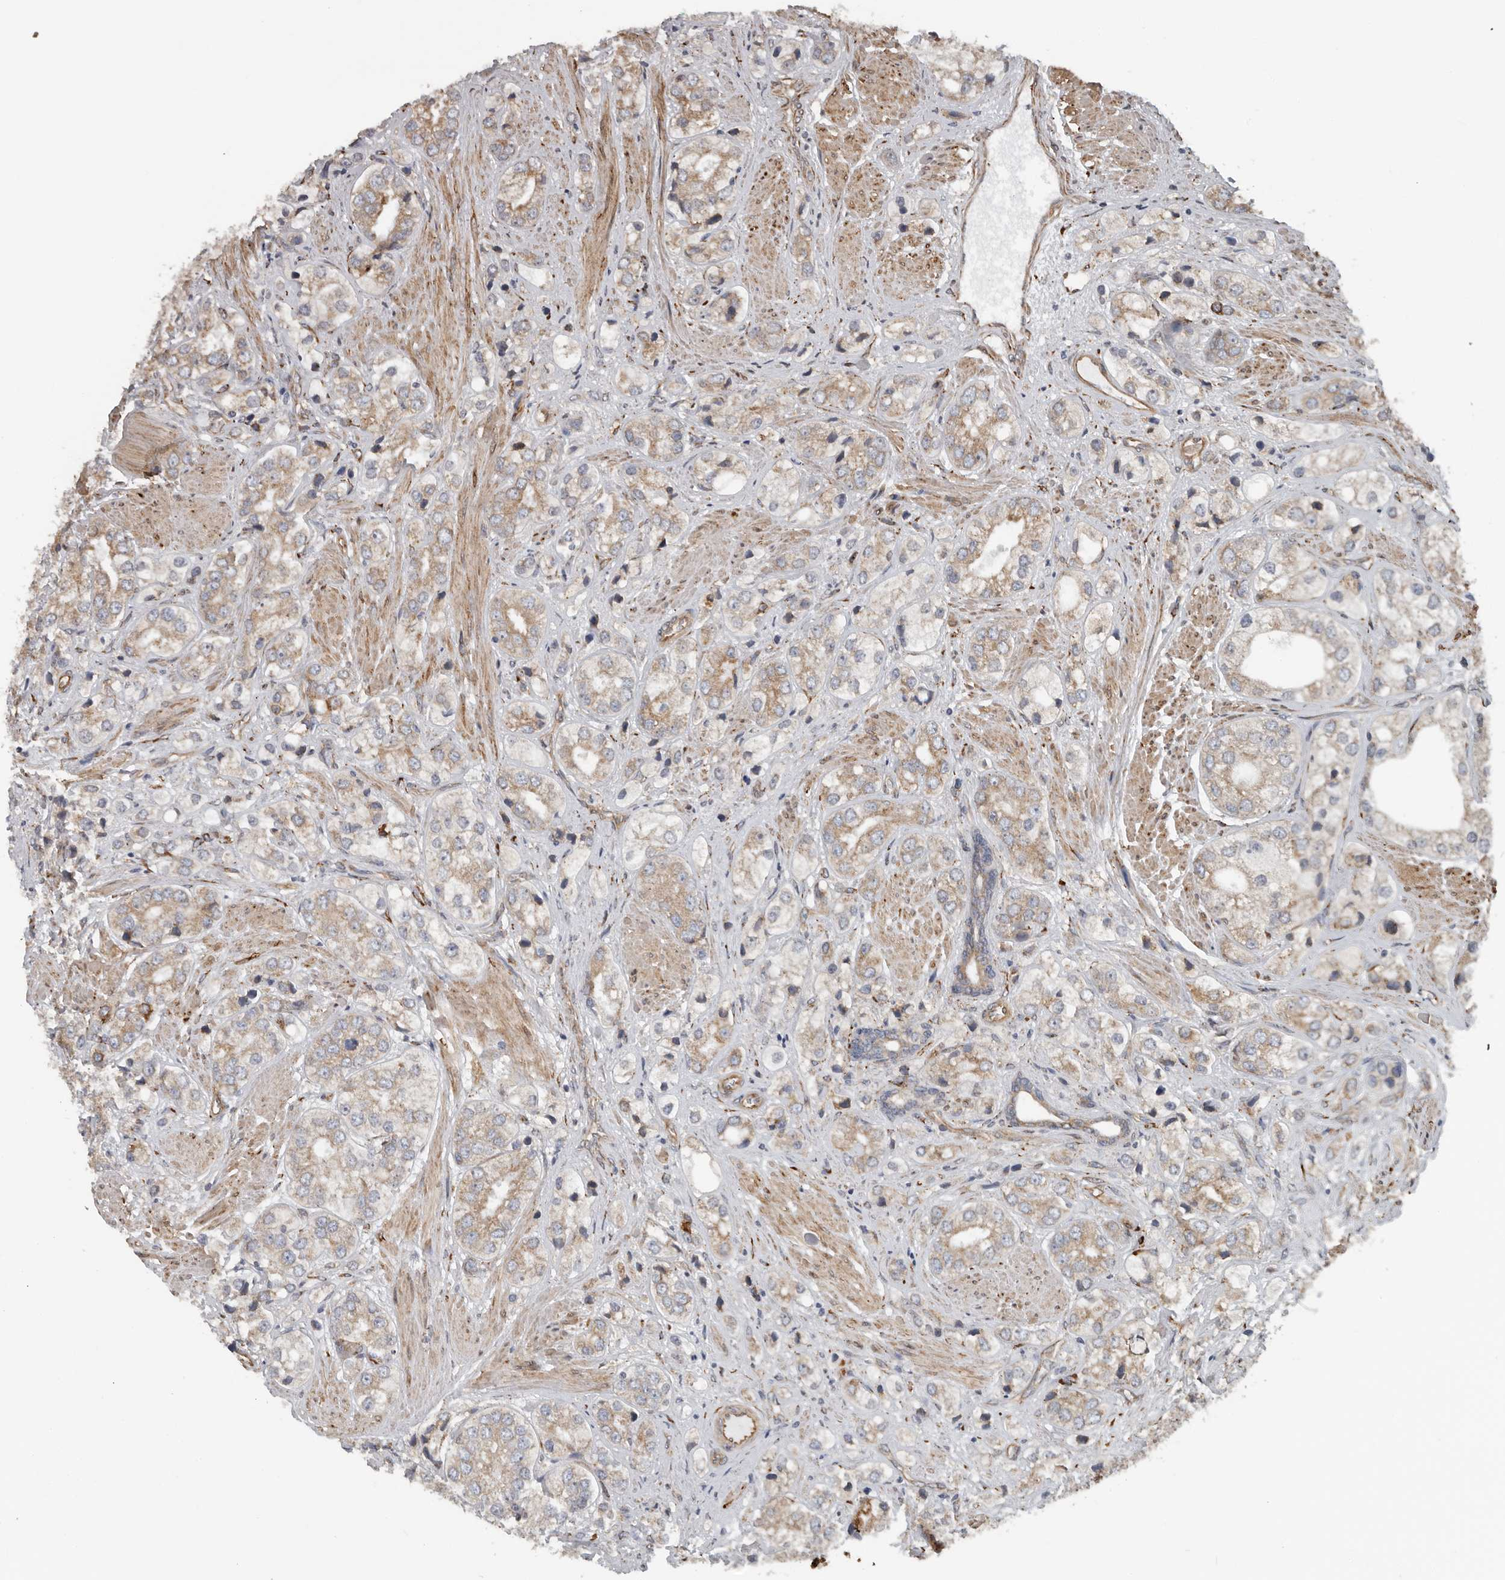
{"staining": {"intensity": "weak", "quantity": ">75%", "location": "cytoplasmic/membranous"}, "tissue": "prostate cancer", "cell_type": "Tumor cells", "image_type": "cancer", "snomed": [{"axis": "morphology", "description": "Adenocarcinoma, High grade"}, {"axis": "topography", "description": "Prostate"}], "caption": "IHC (DAB (3,3'-diaminobenzidine)) staining of human prostate cancer demonstrates weak cytoplasmic/membranous protein expression in approximately >75% of tumor cells. Immunohistochemistry stains the protein of interest in brown and the nuclei are stained blue.", "gene": "CEP350", "patient": {"sex": "male", "age": 50}}